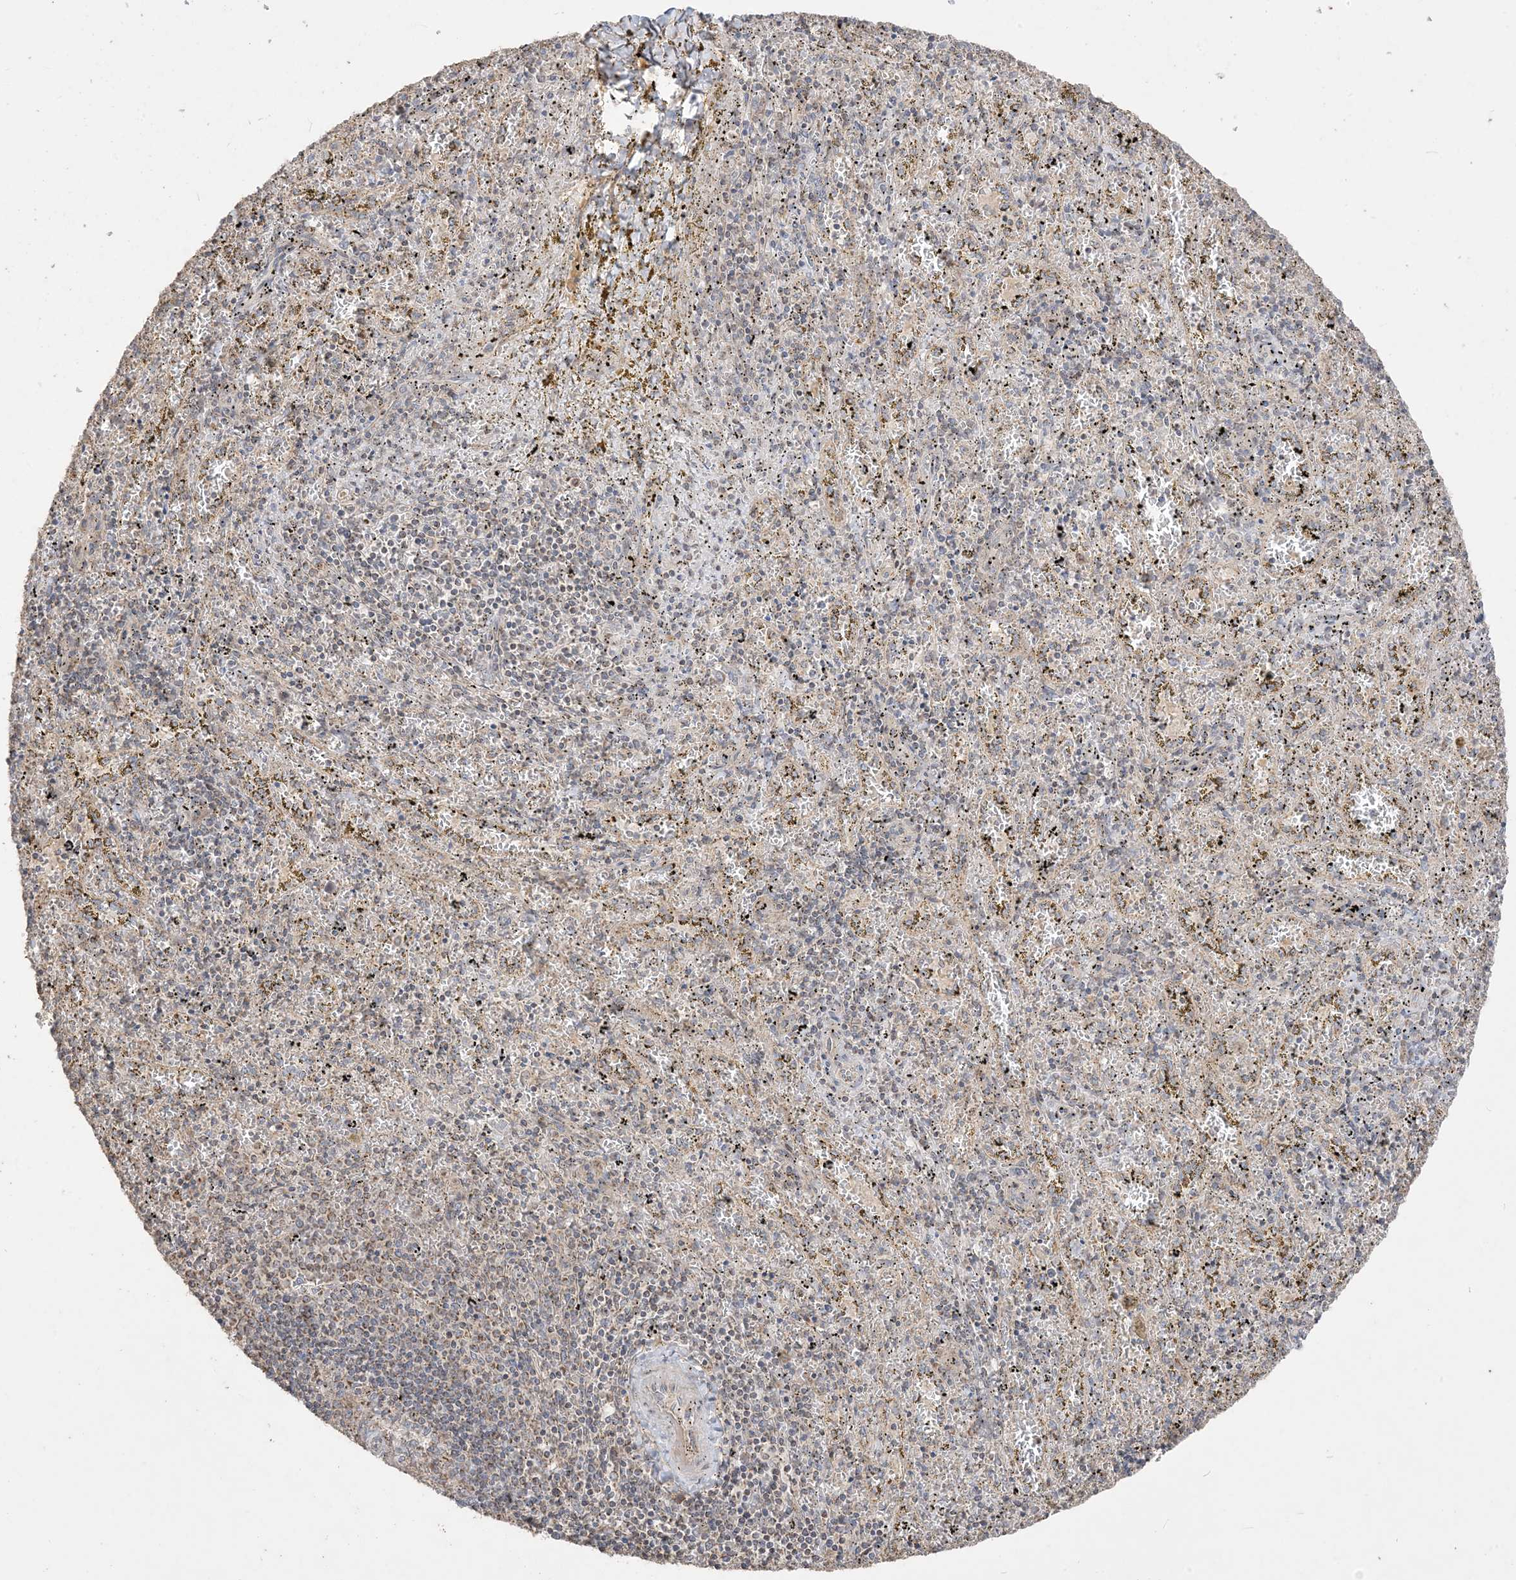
{"staining": {"intensity": "moderate", "quantity": "25%-75%", "location": "cytoplasmic/membranous"}, "tissue": "spleen", "cell_type": "Cells in red pulp", "image_type": "normal", "snomed": [{"axis": "morphology", "description": "Normal tissue, NOS"}, {"axis": "topography", "description": "Spleen"}], "caption": "This is an image of IHC staining of benign spleen, which shows moderate positivity in the cytoplasmic/membranous of cells in red pulp.", "gene": "SIRT3", "patient": {"sex": "male", "age": 11}}